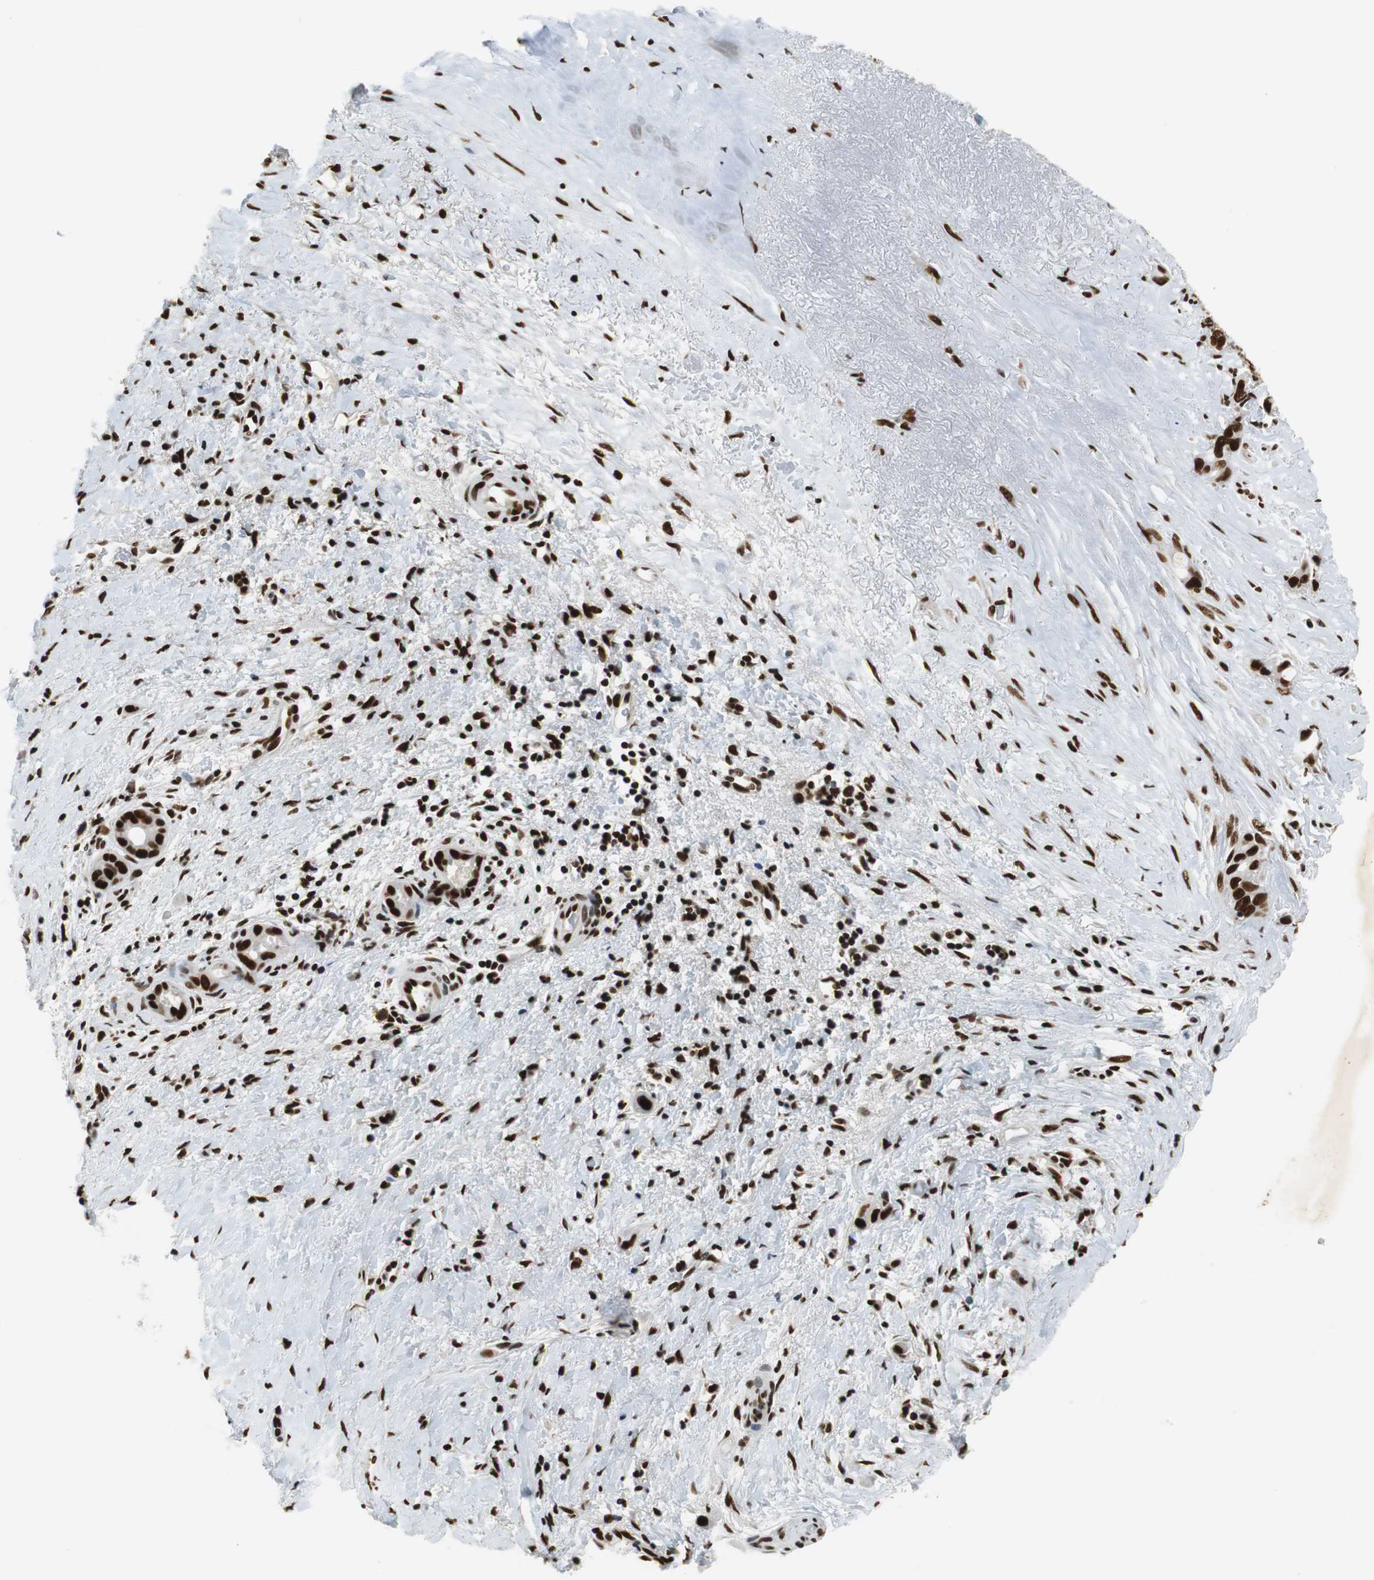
{"staining": {"intensity": "strong", "quantity": ">75%", "location": "nuclear"}, "tissue": "liver cancer", "cell_type": "Tumor cells", "image_type": "cancer", "snomed": [{"axis": "morphology", "description": "Cholangiocarcinoma"}, {"axis": "topography", "description": "Liver"}], "caption": "Liver cancer tissue reveals strong nuclear positivity in about >75% of tumor cells, visualized by immunohistochemistry.", "gene": "PRKDC", "patient": {"sex": "female", "age": 65}}